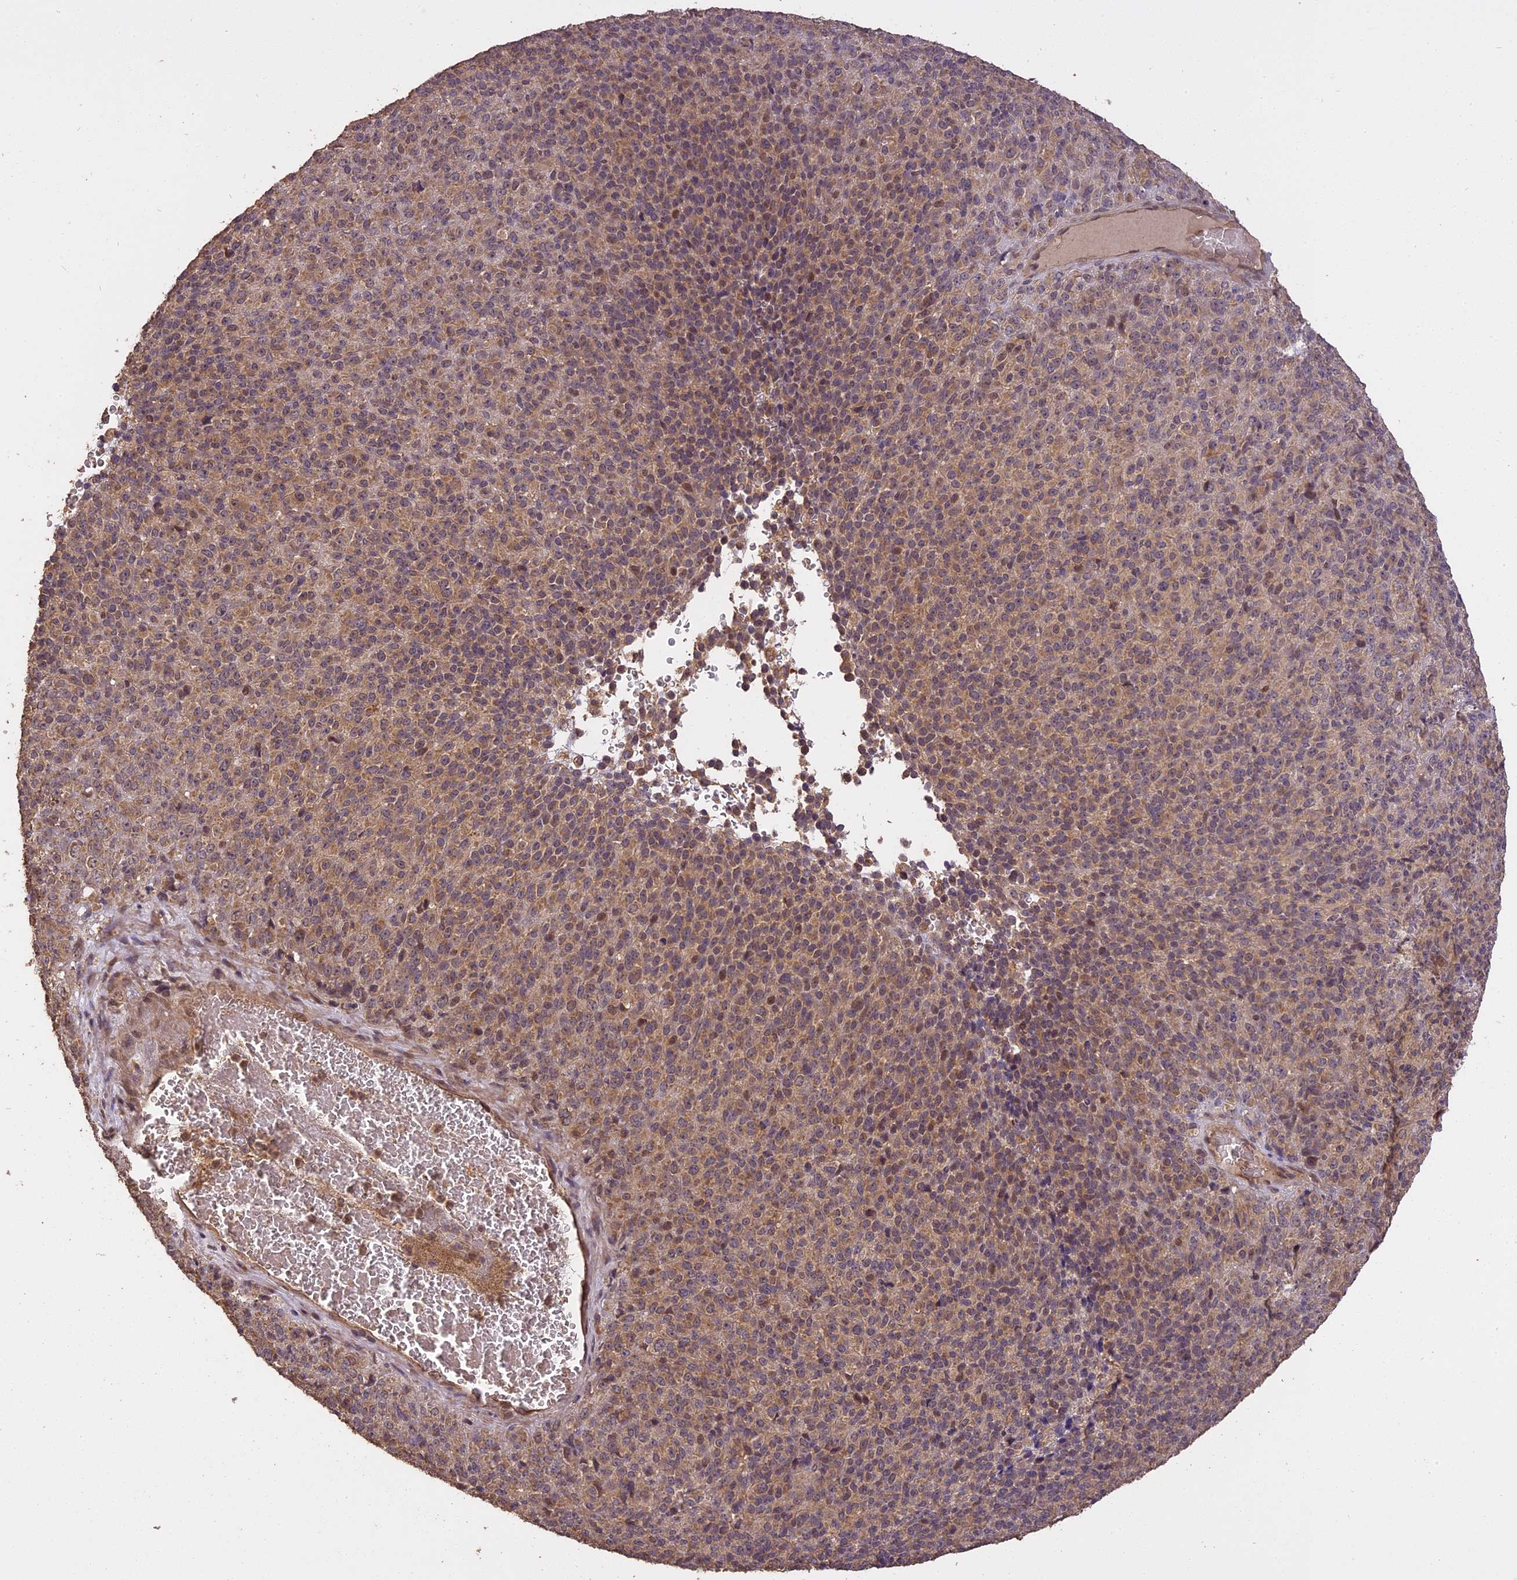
{"staining": {"intensity": "moderate", "quantity": "25%-75%", "location": "cytoplasmic/membranous"}, "tissue": "melanoma", "cell_type": "Tumor cells", "image_type": "cancer", "snomed": [{"axis": "morphology", "description": "Malignant melanoma, Metastatic site"}, {"axis": "topography", "description": "Brain"}], "caption": "The image demonstrates a brown stain indicating the presence of a protein in the cytoplasmic/membranous of tumor cells in malignant melanoma (metastatic site).", "gene": "TIGD7", "patient": {"sex": "female", "age": 56}}